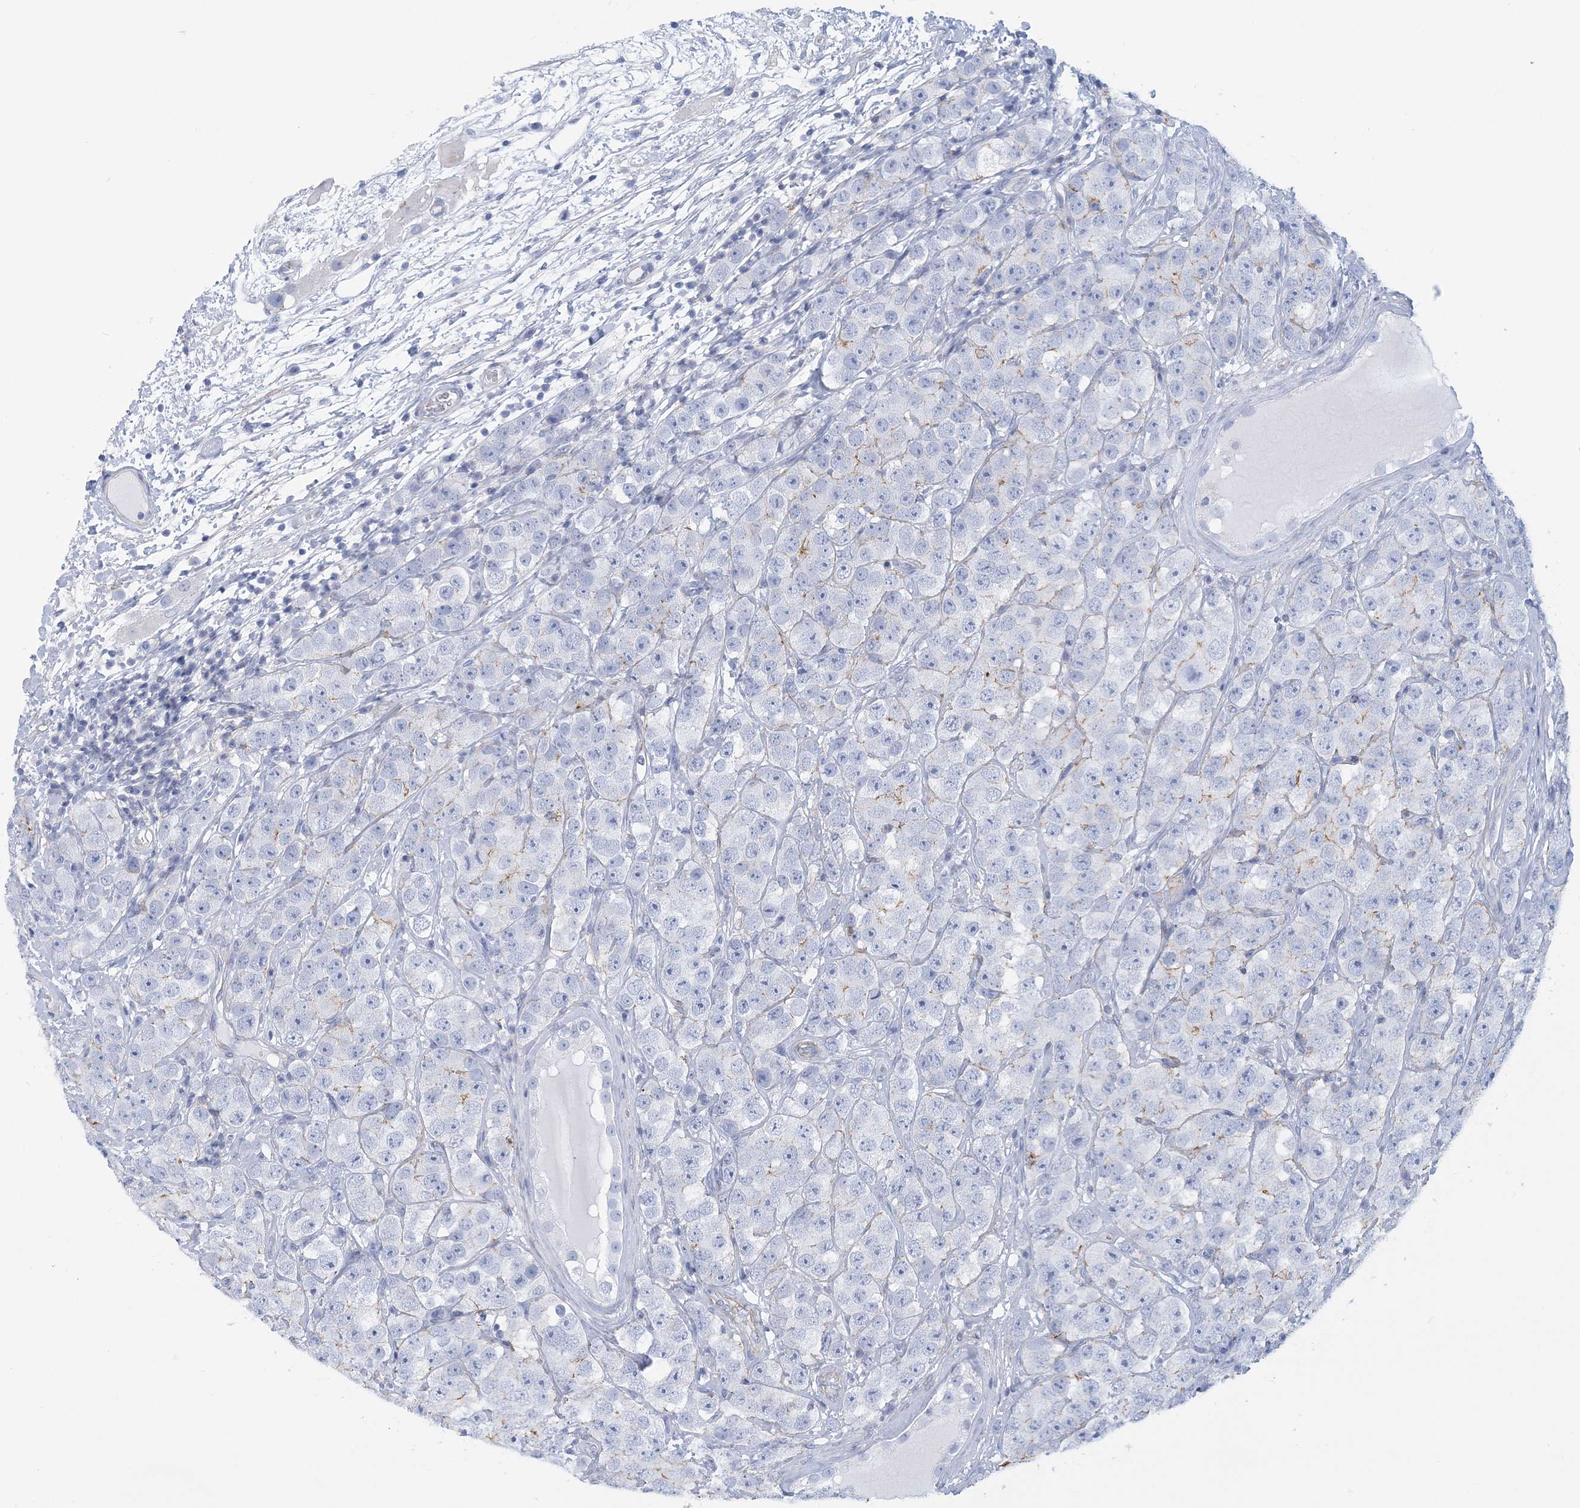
{"staining": {"intensity": "weak", "quantity": "<25%", "location": "cytoplasmic/membranous"}, "tissue": "testis cancer", "cell_type": "Tumor cells", "image_type": "cancer", "snomed": [{"axis": "morphology", "description": "Seminoma, NOS"}, {"axis": "topography", "description": "Testis"}], "caption": "DAB (3,3'-diaminobenzidine) immunohistochemical staining of human testis cancer (seminoma) demonstrates no significant positivity in tumor cells.", "gene": "C11orf21", "patient": {"sex": "male", "age": 28}}